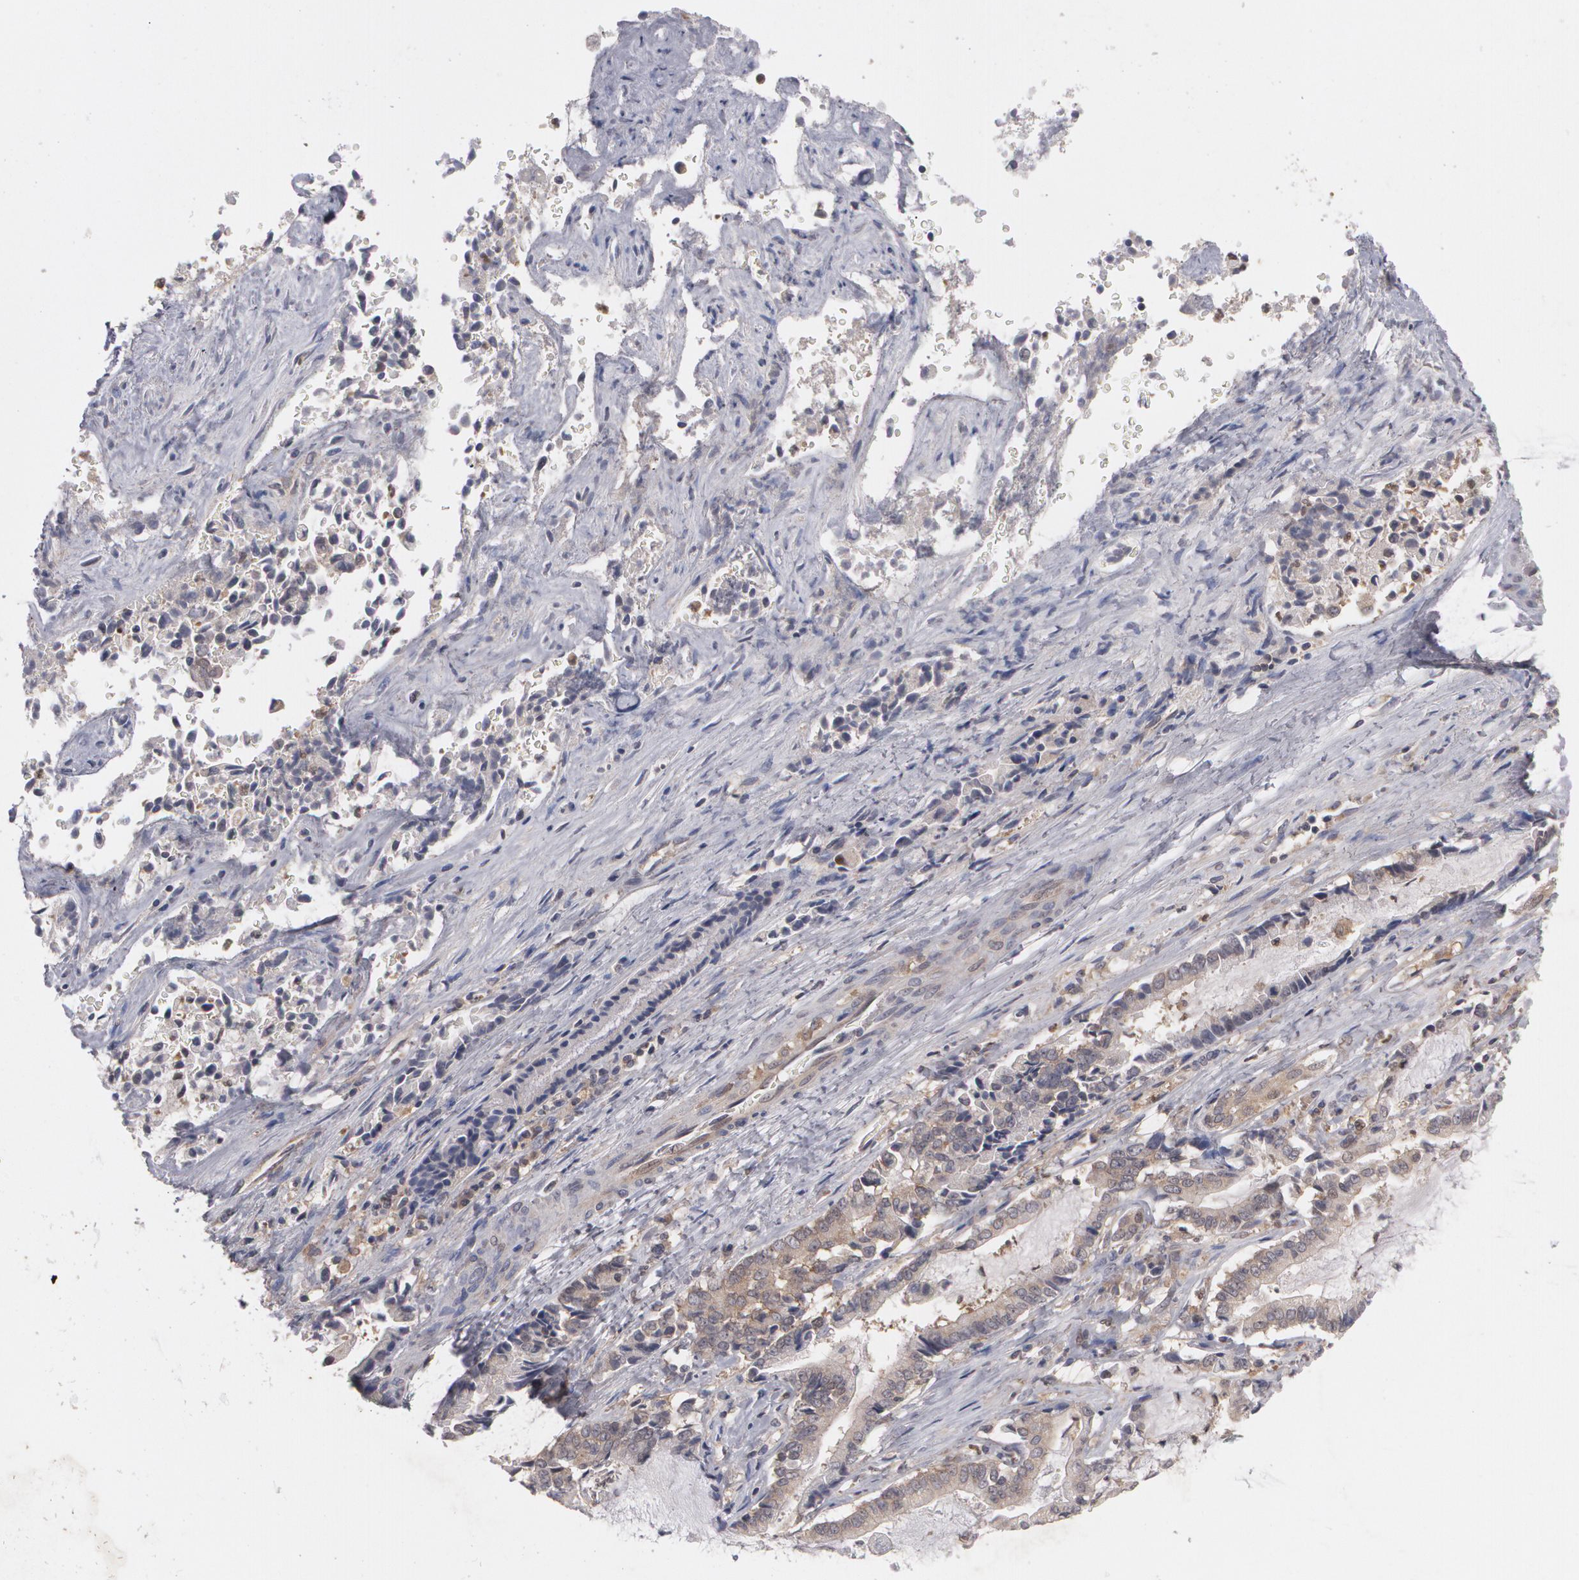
{"staining": {"intensity": "weak", "quantity": "25%-75%", "location": "cytoplasmic/membranous"}, "tissue": "liver cancer", "cell_type": "Tumor cells", "image_type": "cancer", "snomed": [{"axis": "morphology", "description": "Cholangiocarcinoma"}, {"axis": "topography", "description": "Liver"}], "caption": "Brown immunohistochemical staining in liver cholangiocarcinoma demonstrates weak cytoplasmic/membranous staining in approximately 25%-75% of tumor cells. Nuclei are stained in blue.", "gene": "HTT", "patient": {"sex": "male", "age": 57}}